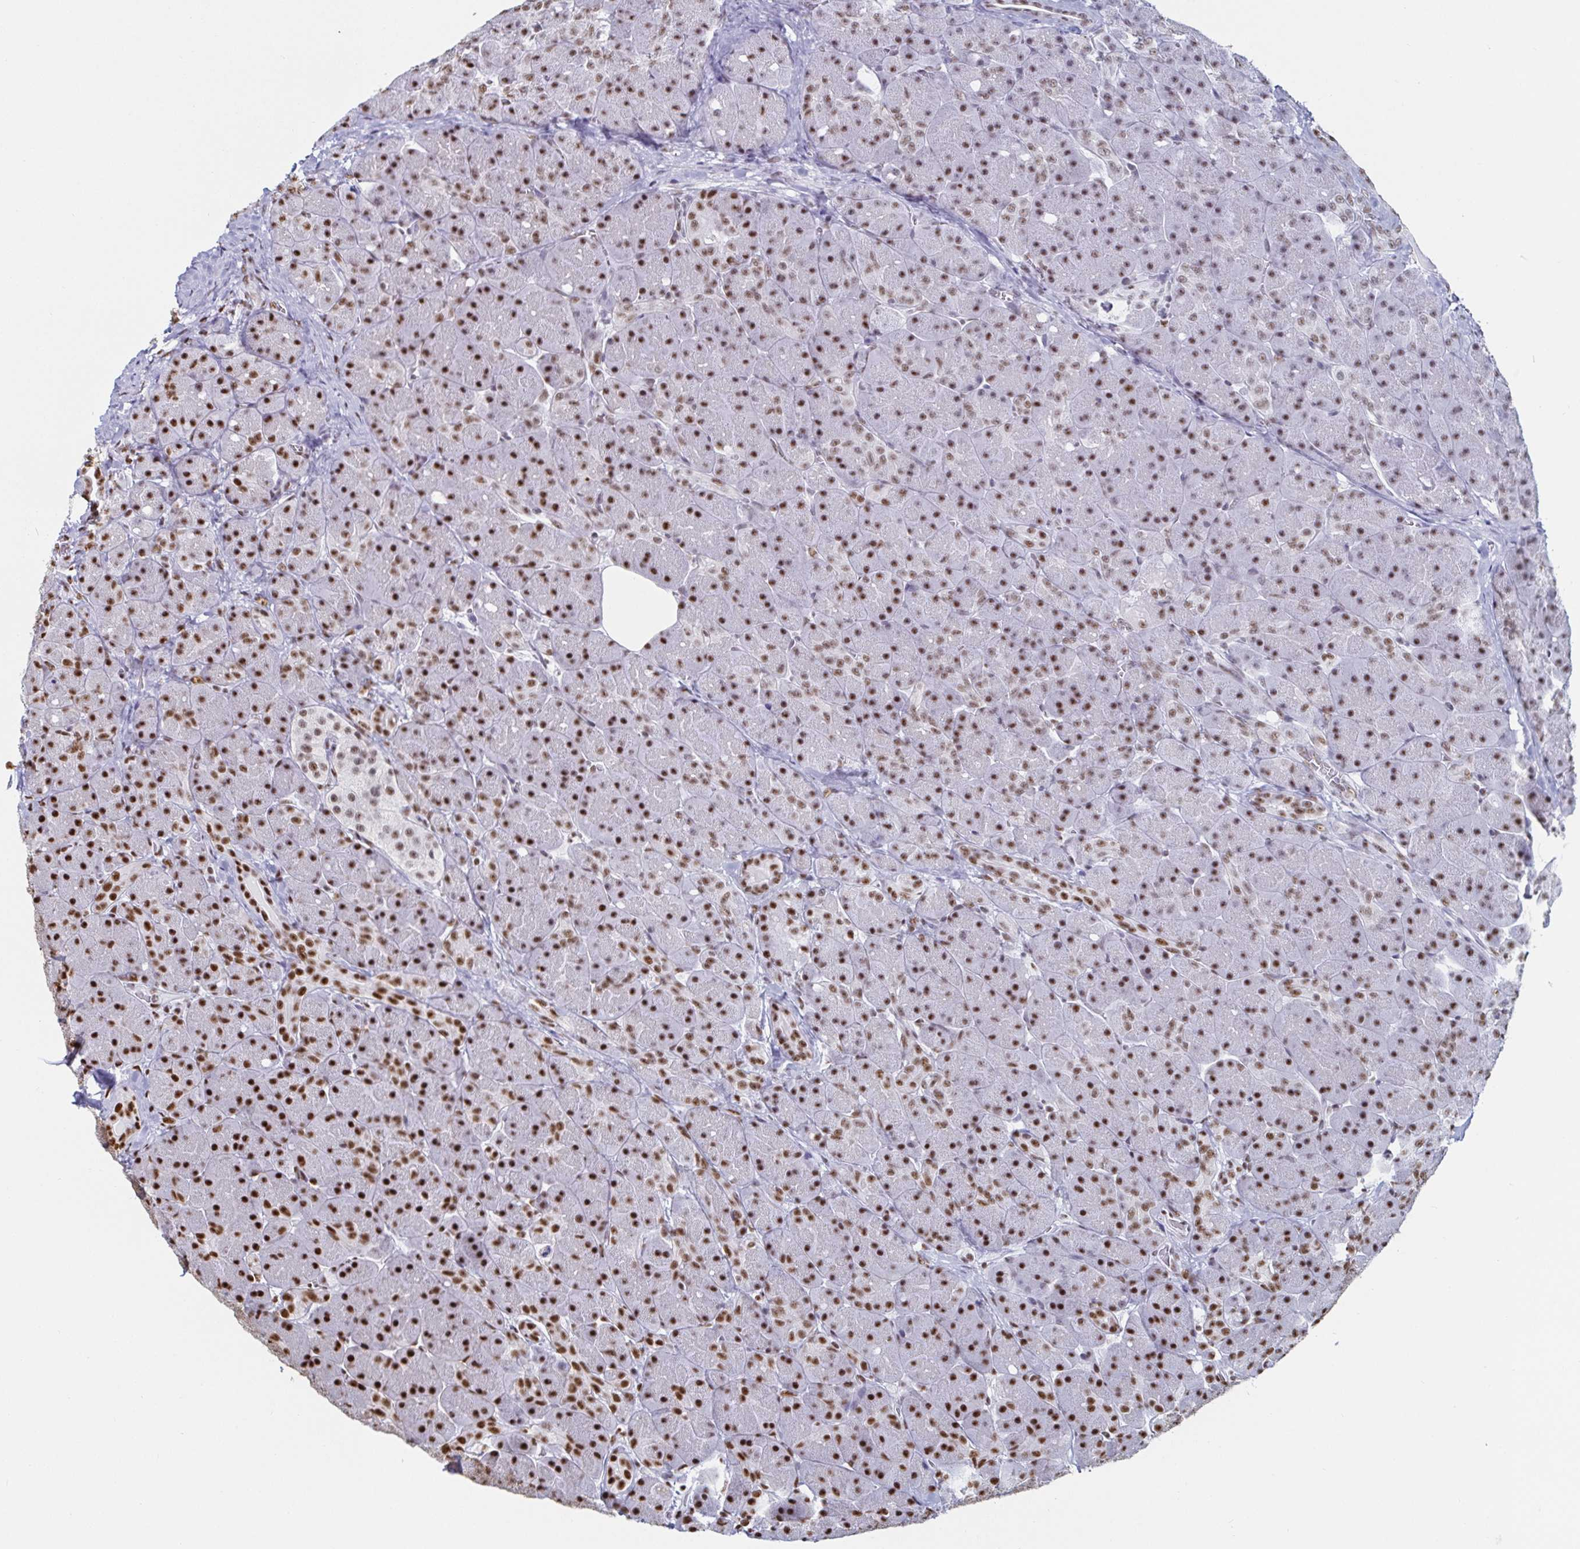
{"staining": {"intensity": "strong", "quantity": "25%-75%", "location": "nuclear"}, "tissue": "pancreas", "cell_type": "Exocrine glandular cells", "image_type": "normal", "snomed": [{"axis": "morphology", "description": "Normal tissue, NOS"}, {"axis": "topography", "description": "Pancreas"}], "caption": "This histopathology image demonstrates IHC staining of normal pancreas, with high strong nuclear positivity in about 25%-75% of exocrine glandular cells.", "gene": "DDX39B", "patient": {"sex": "male", "age": 55}}